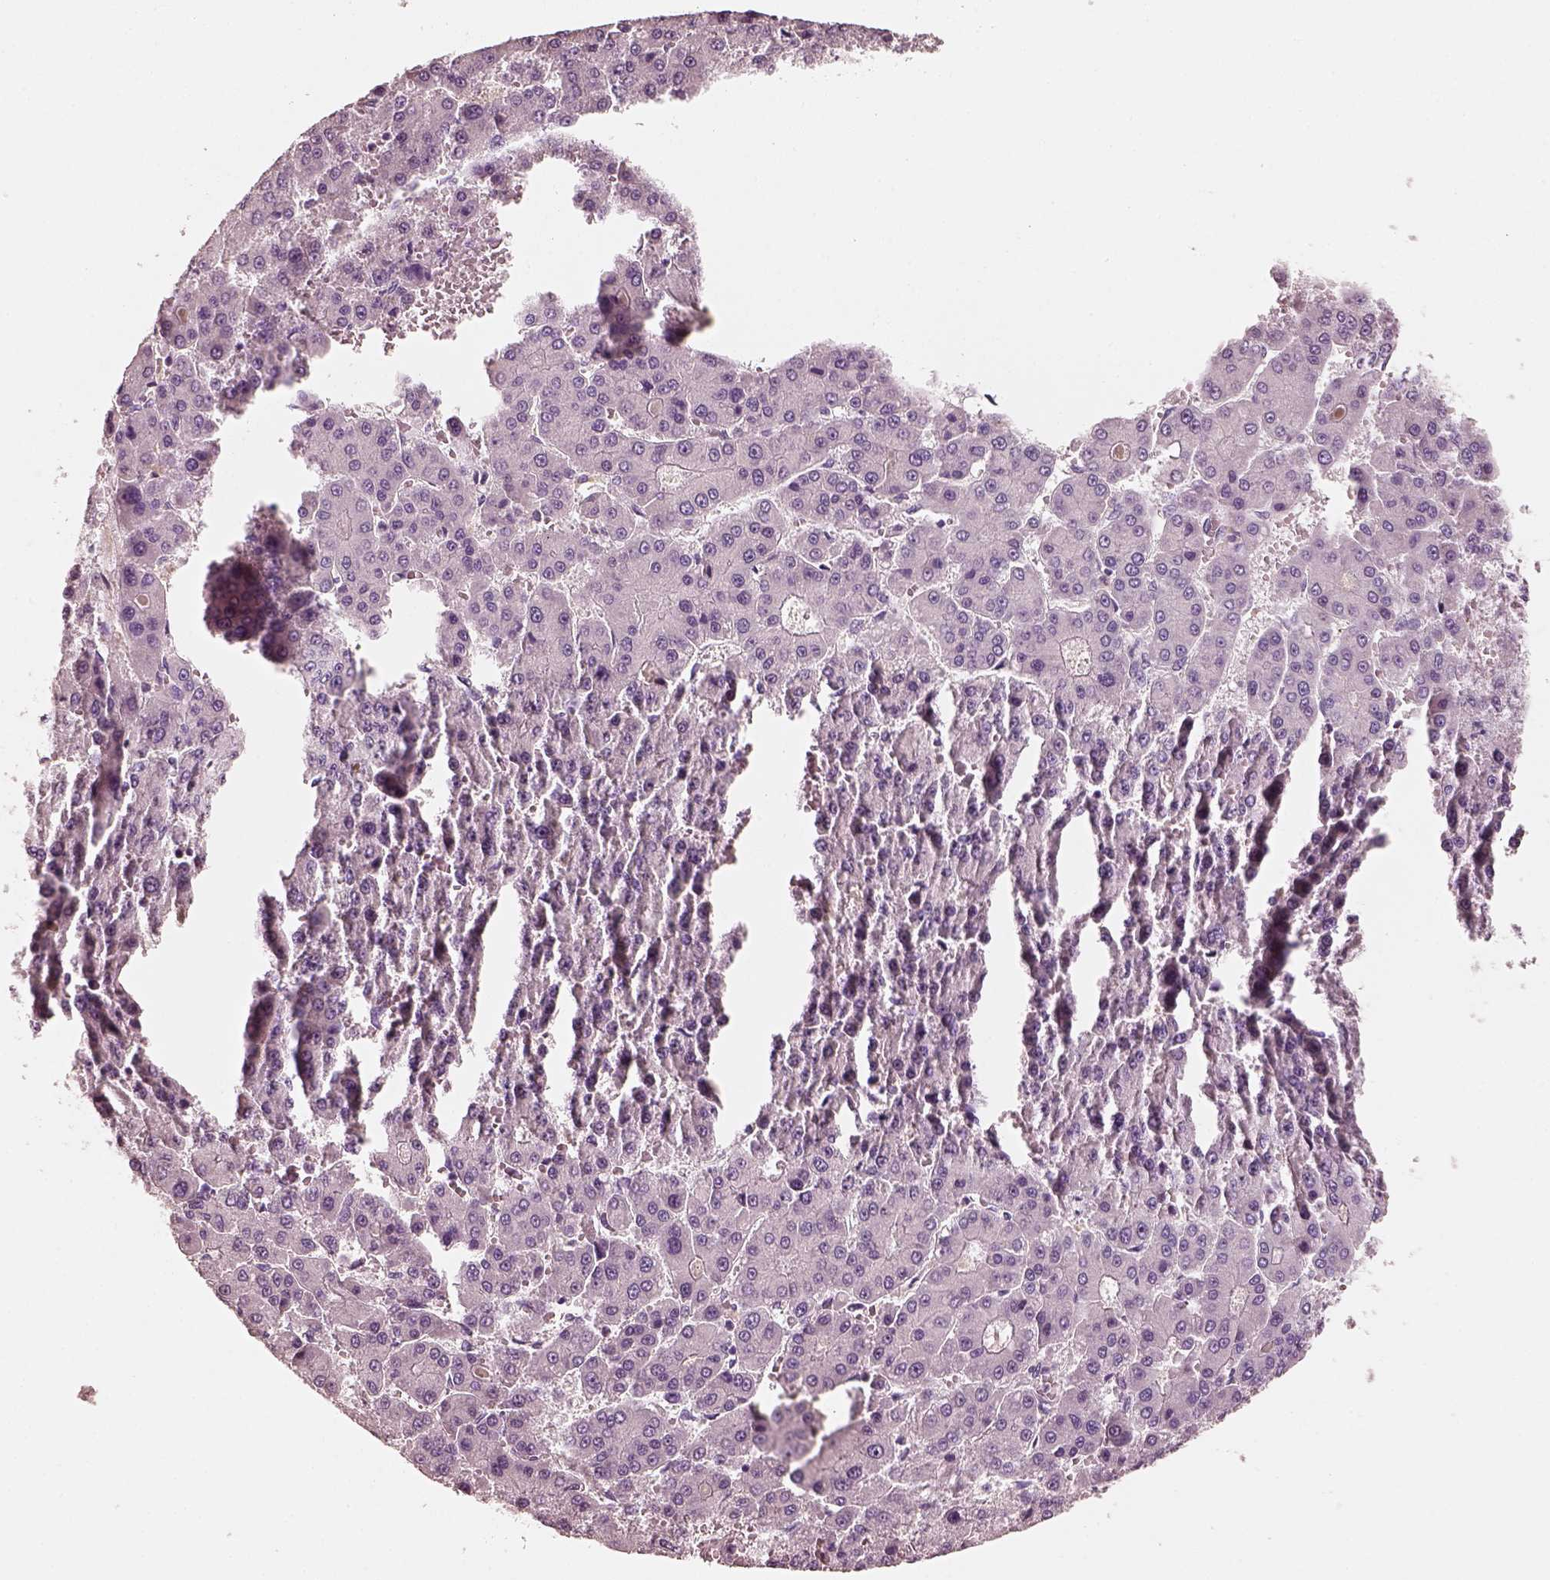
{"staining": {"intensity": "negative", "quantity": "none", "location": "none"}, "tissue": "liver cancer", "cell_type": "Tumor cells", "image_type": "cancer", "snomed": [{"axis": "morphology", "description": "Carcinoma, Hepatocellular, NOS"}, {"axis": "topography", "description": "Liver"}], "caption": "The photomicrograph displays no staining of tumor cells in liver cancer (hepatocellular carcinoma).", "gene": "RS1", "patient": {"sex": "male", "age": 70}}